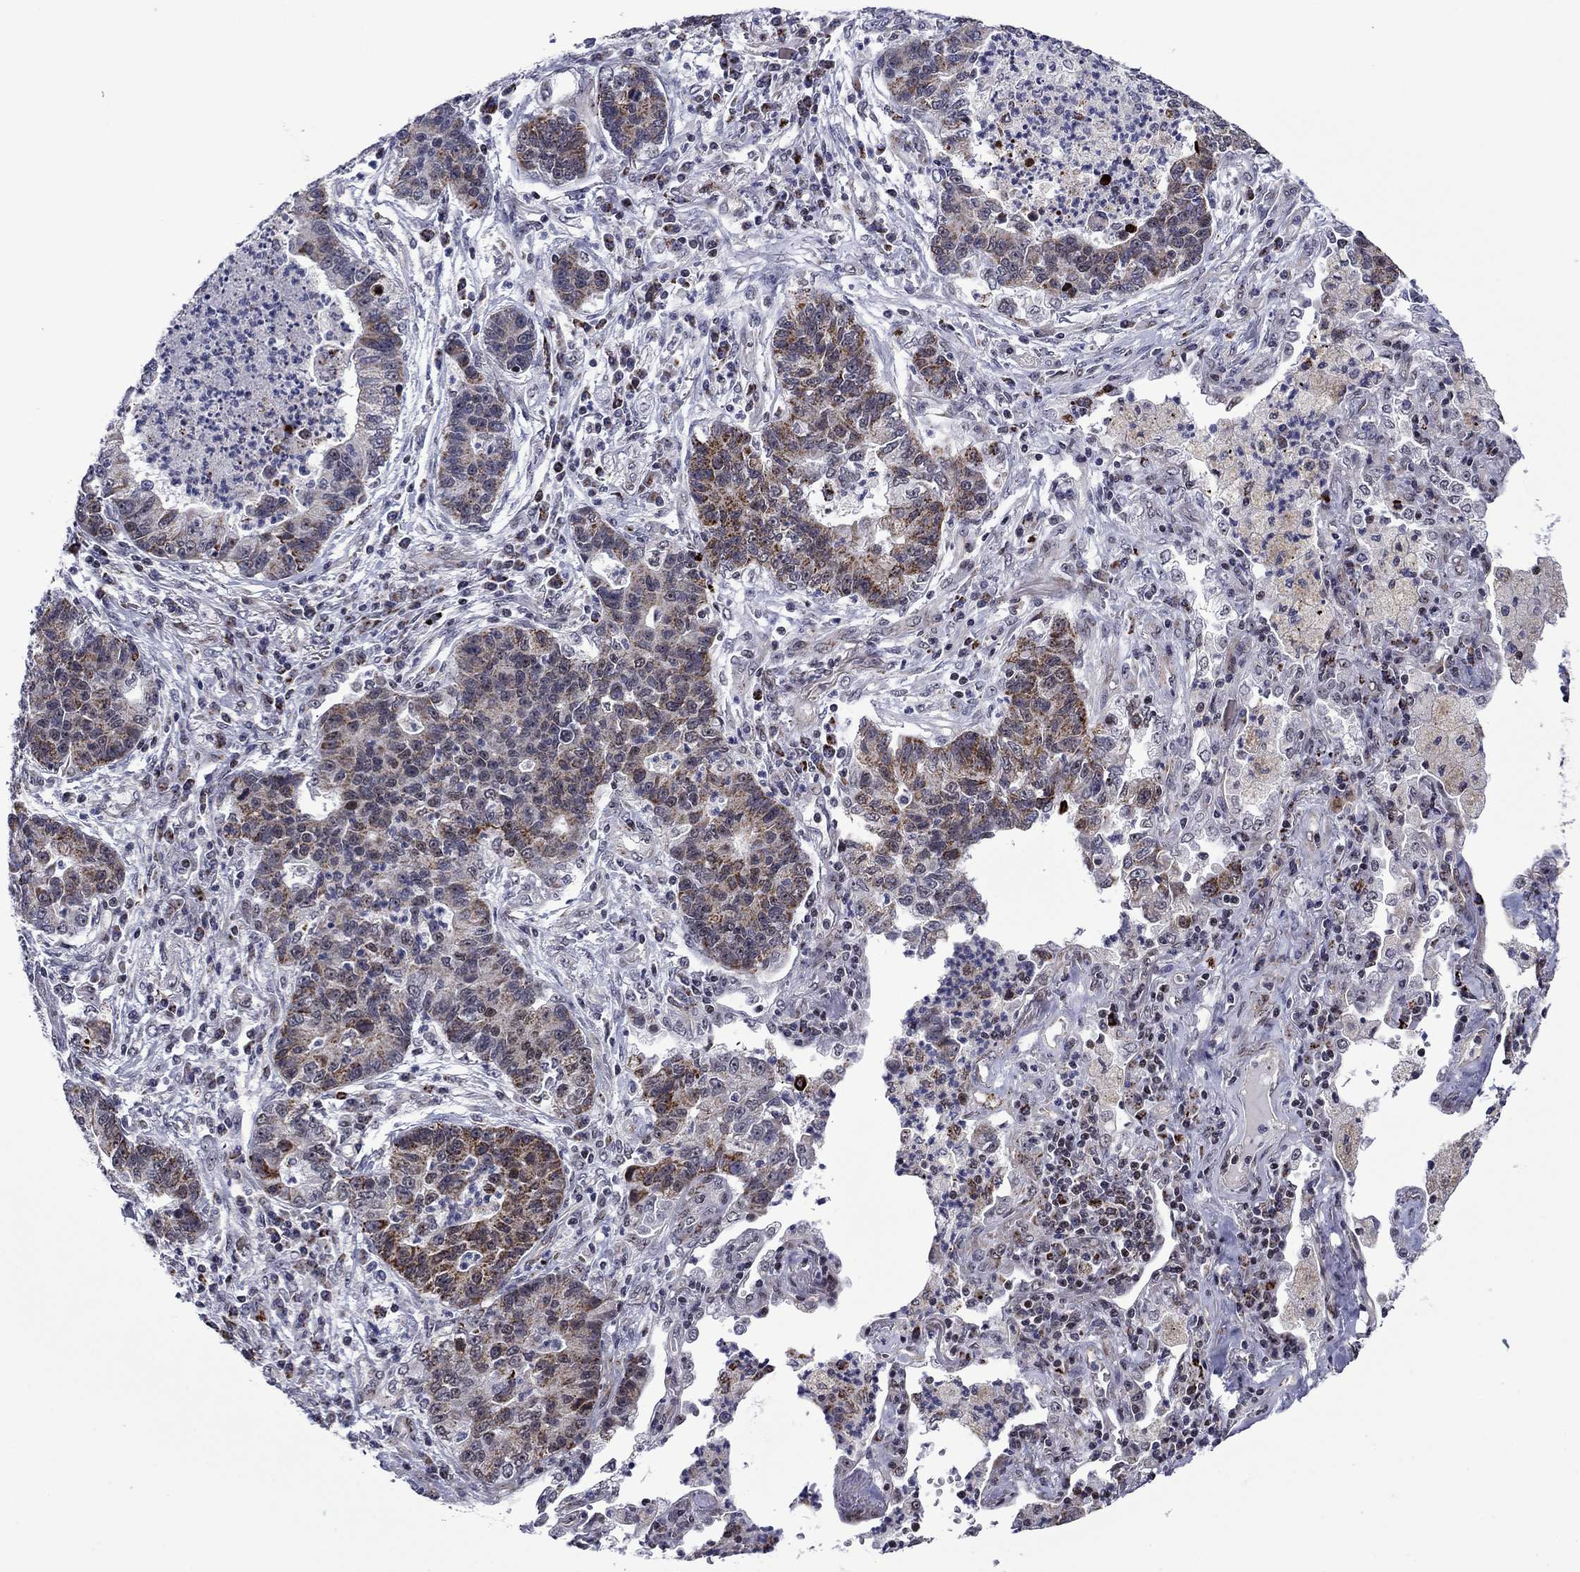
{"staining": {"intensity": "moderate", "quantity": "<25%", "location": "cytoplasmic/membranous"}, "tissue": "lung cancer", "cell_type": "Tumor cells", "image_type": "cancer", "snomed": [{"axis": "morphology", "description": "Adenocarcinoma, NOS"}, {"axis": "topography", "description": "Lung"}], "caption": "High-magnification brightfield microscopy of adenocarcinoma (lung) stained with DAB (brown) and counterstained with hematoxylin (blue). tumor cells exhibit moderate cytoplasmic/membranous staining is identified in approximately<25% of cells.", "gene": "SURF2", "patient": {"sex": "female", "age": 57}}